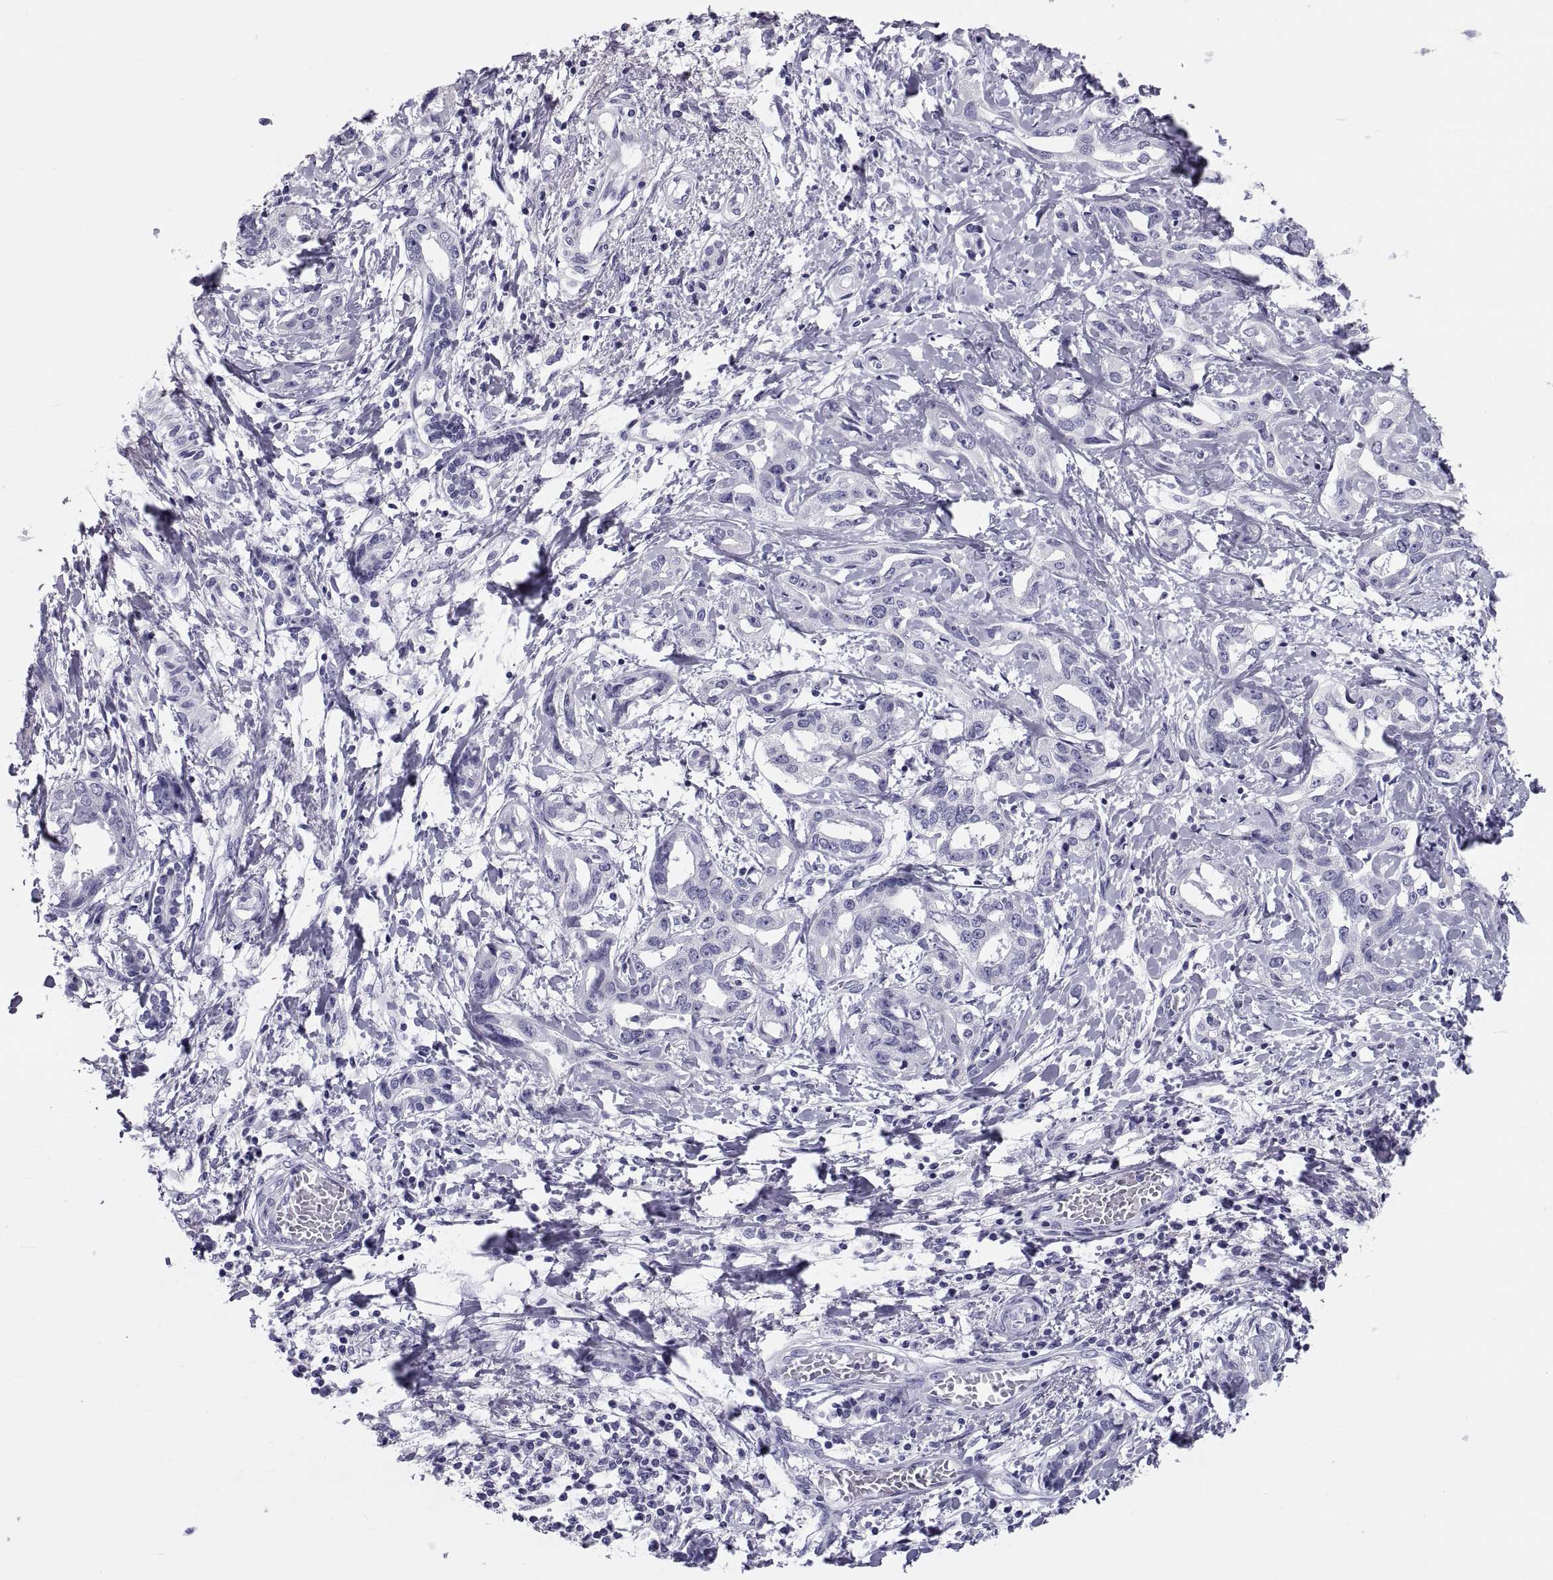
{"staining": {"intensity": "negative", "quantity": "none", "location": "none"}, "tissue": "liver cancer", "cell_type": "Tumor cells", "image_type": "cancer", "snomed": [{"axis": "morphology", "description": "Cholangiocarcinoma"}, {"axis": "topography", "description": "Liver"}], "caption": "This is a photomicrograph of IHC staining of liver cholangiocarcinoma, which shows no staining in tumor cells.", "gene": "DEFB129", "patient": {"sex": "male", "age": 59}}